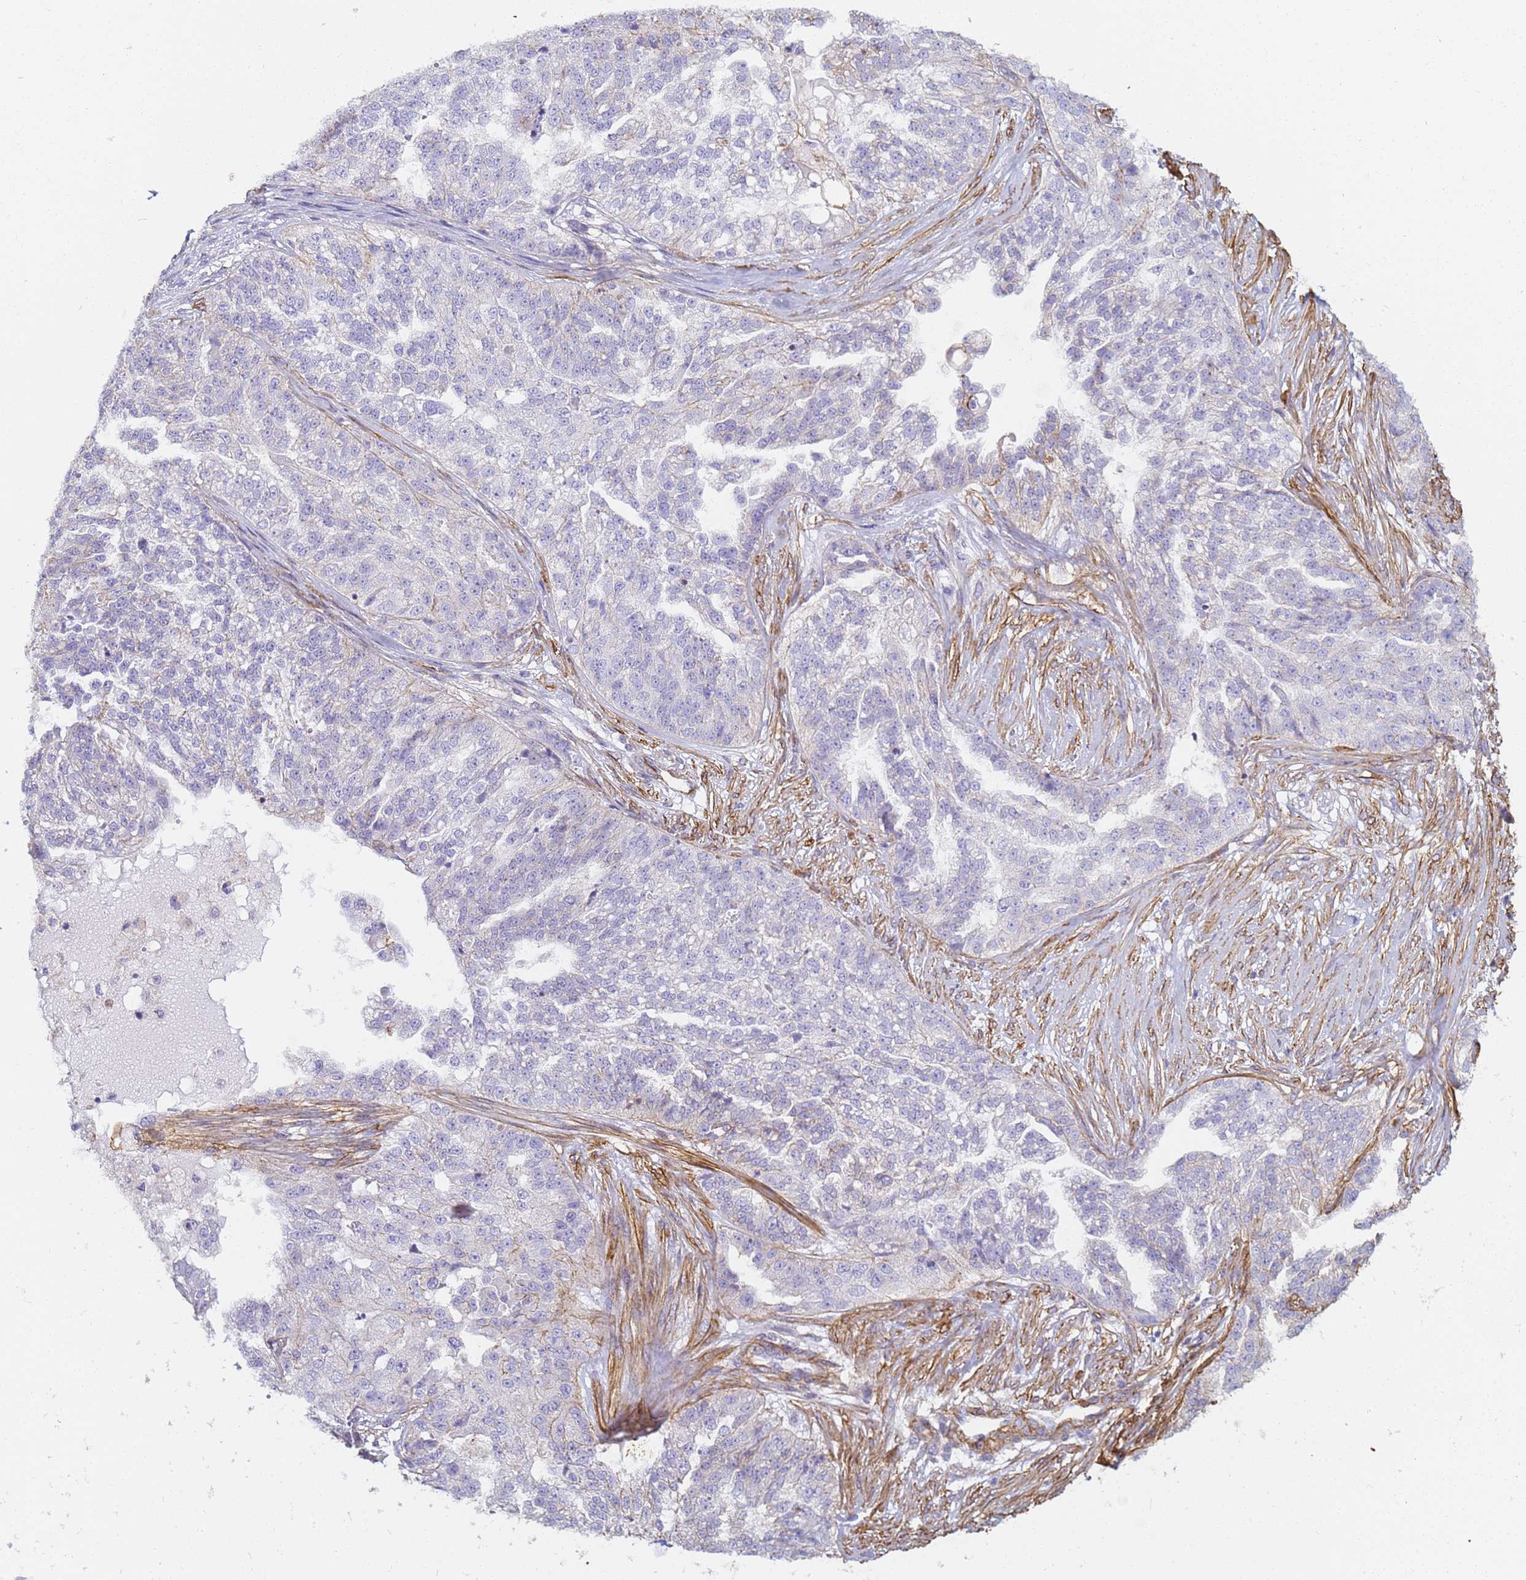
{"staining": {"intensity": "negative", "quantity": "none", "location": "none"}, "tissue": "ovarian cancer", "cell_type": "Tumor cells", "image_type": "cancer", "snomed": [{"axis": "morphology", "description": "Cystadenocarcinoma, serous, NOS"}, {"axis": "topography", "description": "Ovary"}], "caption": "Immunohistochemistry (IHC) photomicrograph of neoplastic tissue: serous cystadenocarcinoma (ovarian) stained with DAB (3,3'-diaminobenzidine) exhibits no significant protein expression in tumor cells.", "gene": "TPM1", "patient": {"sex": "female", "age": 58}}